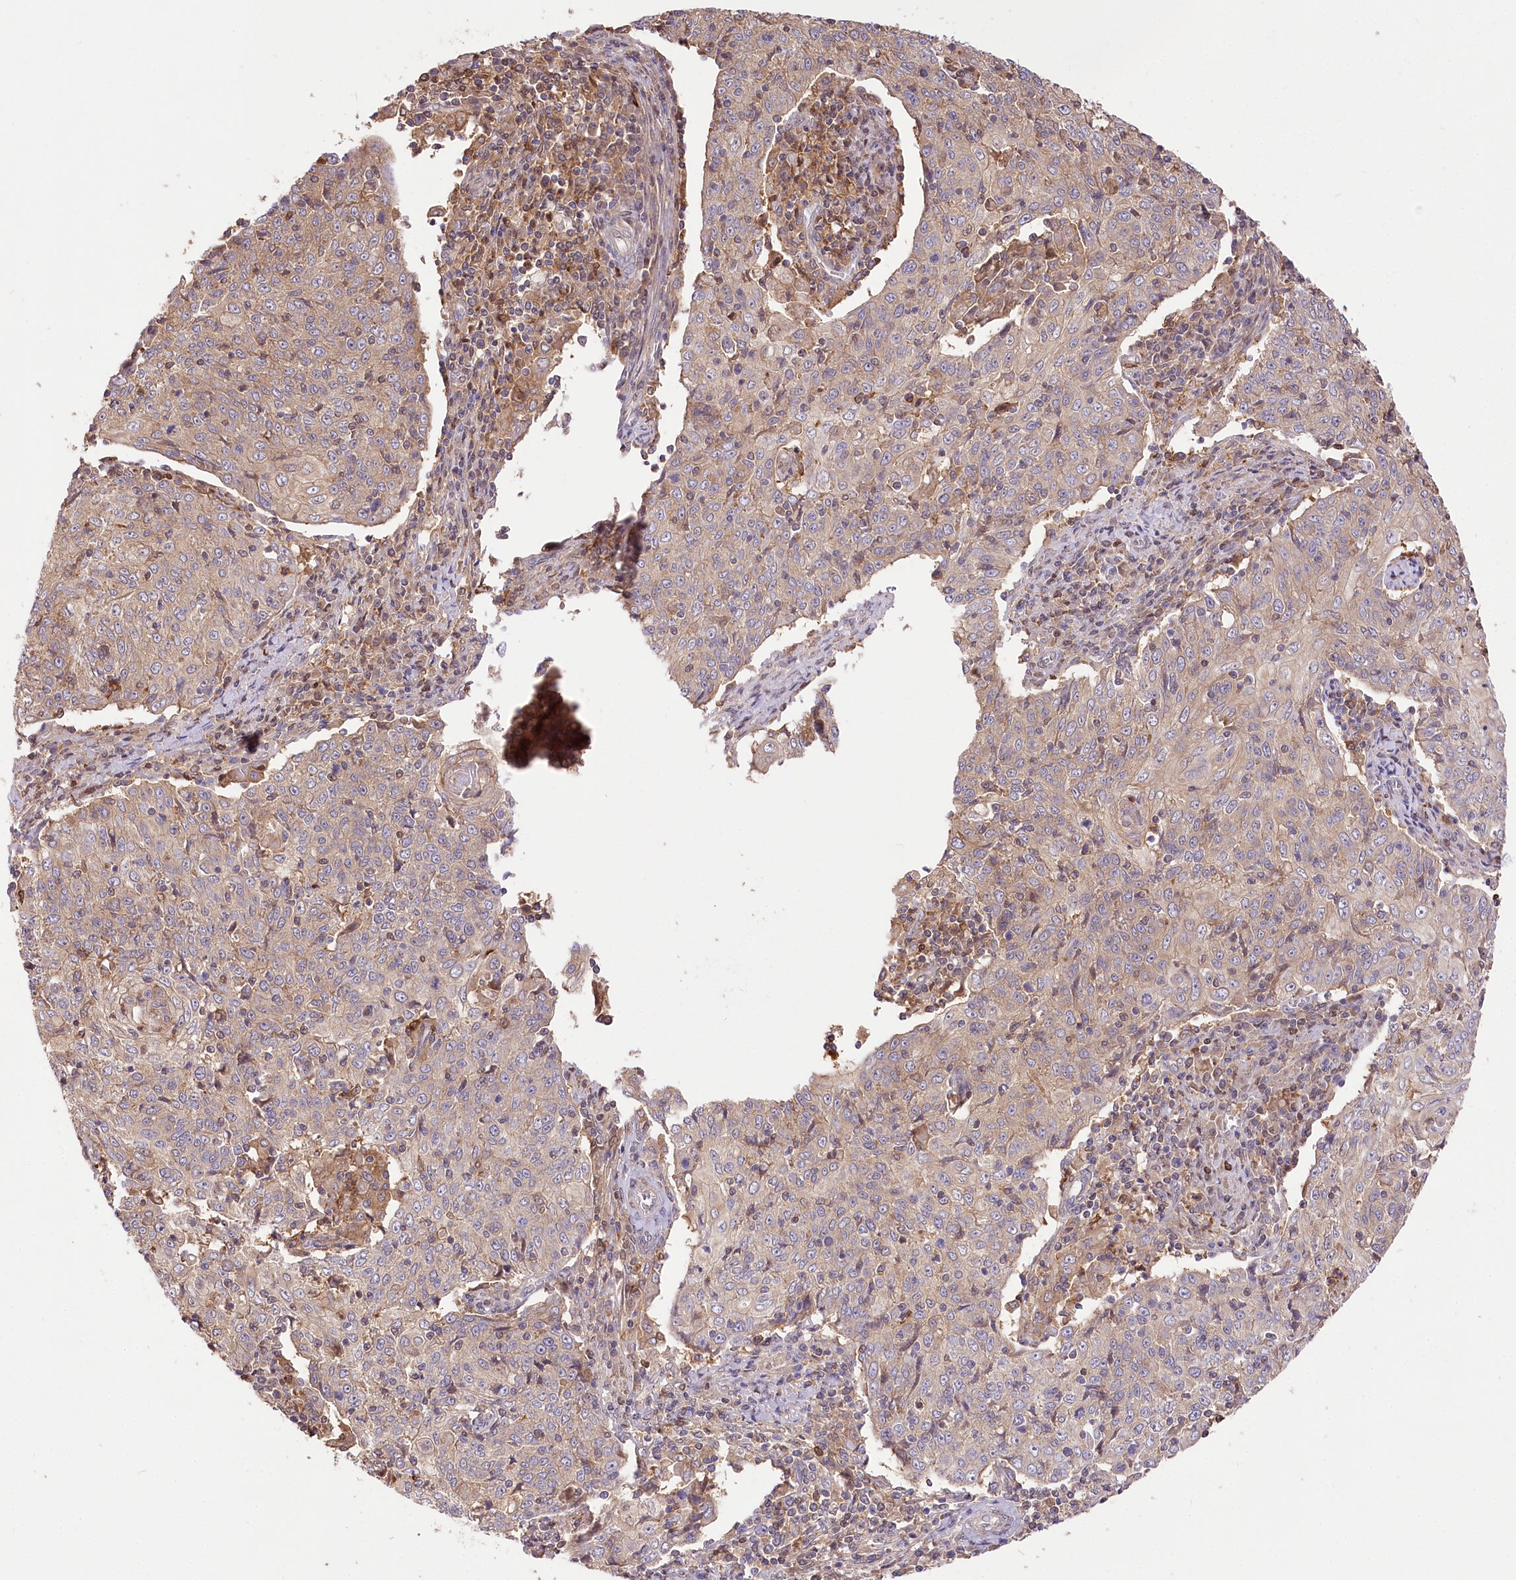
{"staining": {"intensity": "weak", "quantity": ">75%", "location": "cytoplasmic/membranous"}, "tissue": "cervical cancer", "cell_type": "Tumor cells", "image_type": "cancer", "snomed": [{"axis": "morphology", "description": "Squamous cell carcinoma, NOS"}, {"axis": "topography", "description": "Cervix"}], "caption": "Cervical cancer stained with immunohistochemistry (IHC) demonstrates weak cytoplasmic/membranous positivity in about >75% of tumor cells.", "gene": "UGP2", "patient": {"sex": "female", "age": 48}}